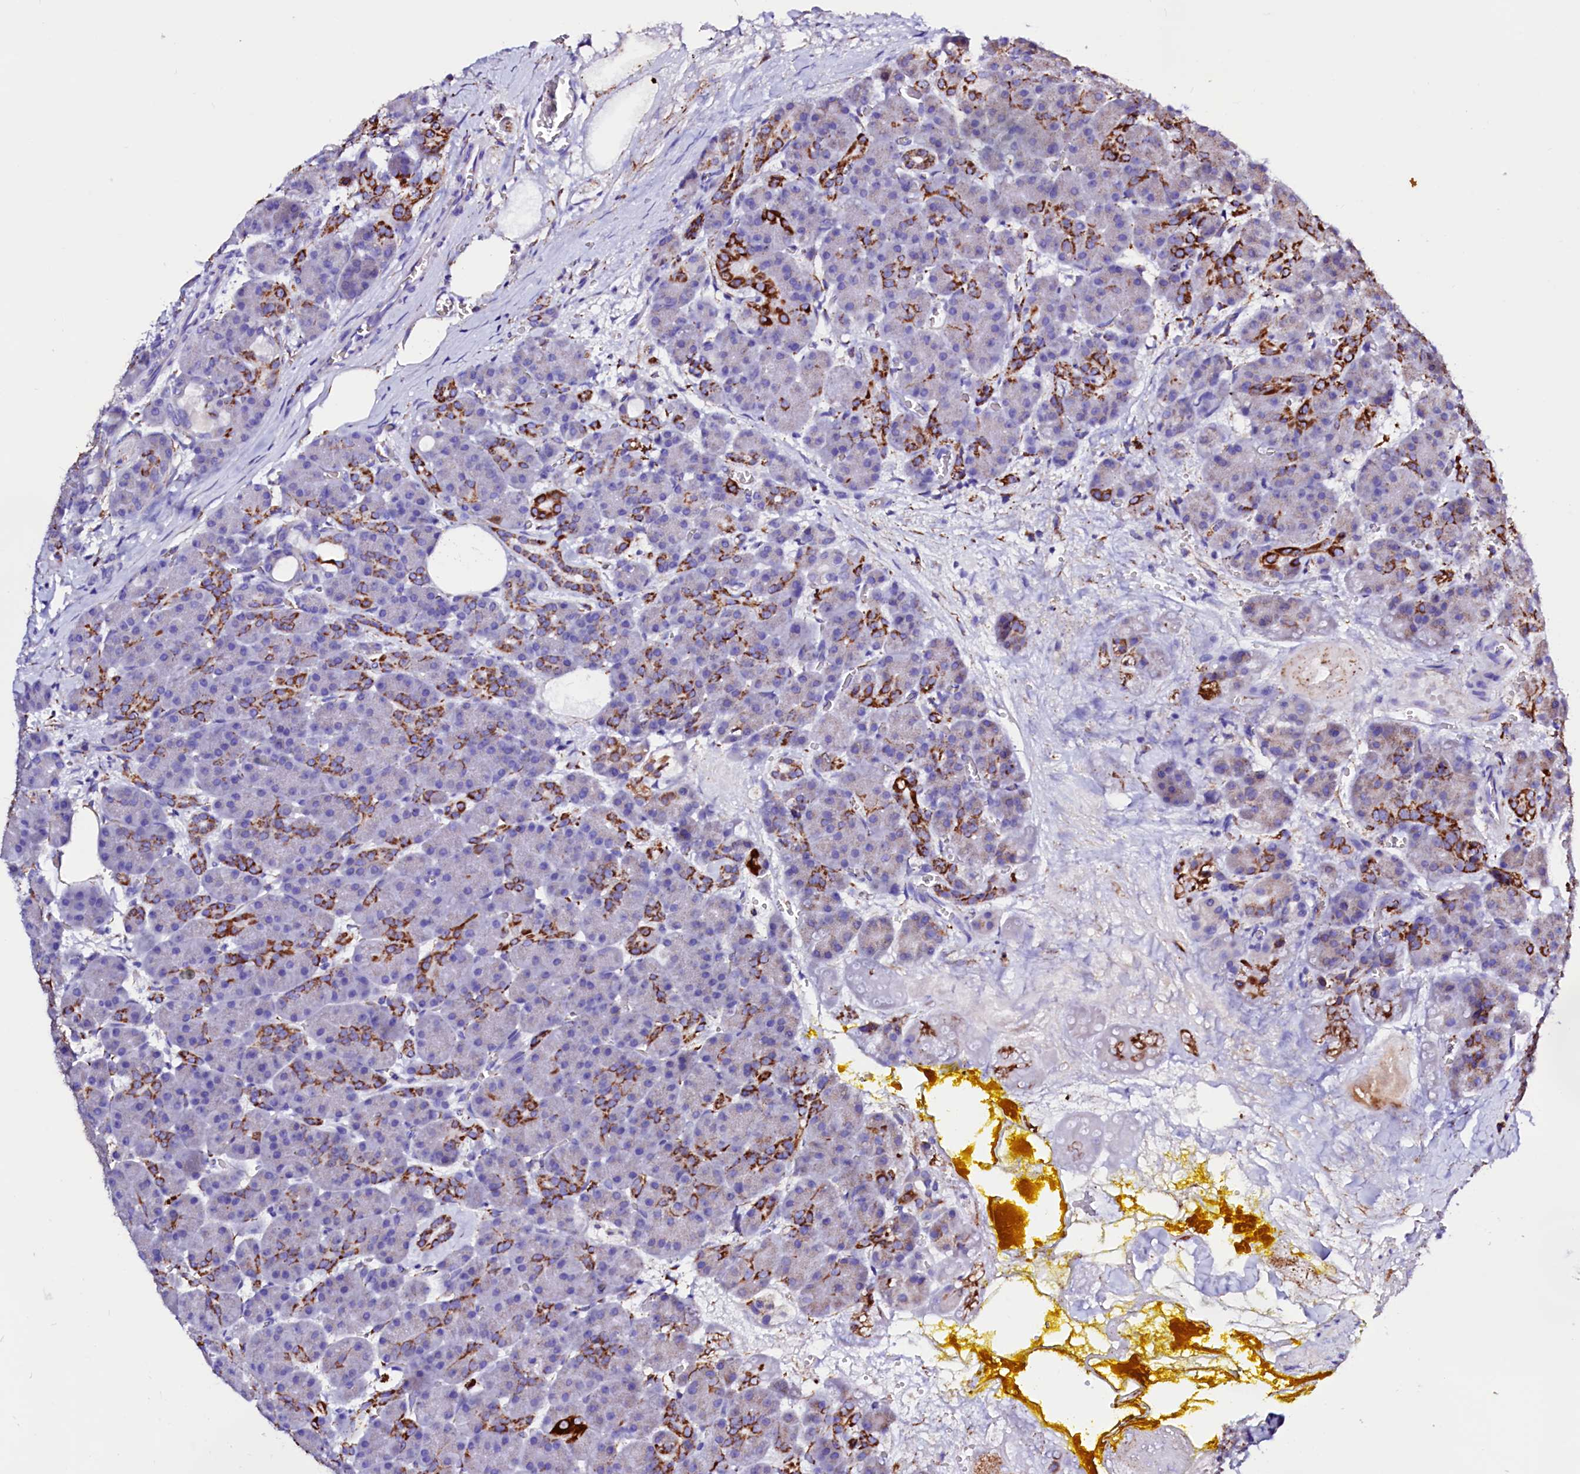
{"staining": {"intensity": "strong", "quantity": "<25%", "location": "cytoplasmic/membranous"}, "tissue": "pancreas", "cell_type": "Exocrine glandular cells", "image_type": "normal", "snomed": [{"axis": "morphology", "description": "Normal tissue, NOS"}, {"axis": "topography", "description": "Pancreas"}], "caption": "Brown immunohistochemical staining in unremarkable human pancreas demonstrates strong cytoplasmic/membranous expression in approximately <25% of exocrine glandular cells.", "gene": "MAOB", "patient": {"sex": "male", "age": 63}}